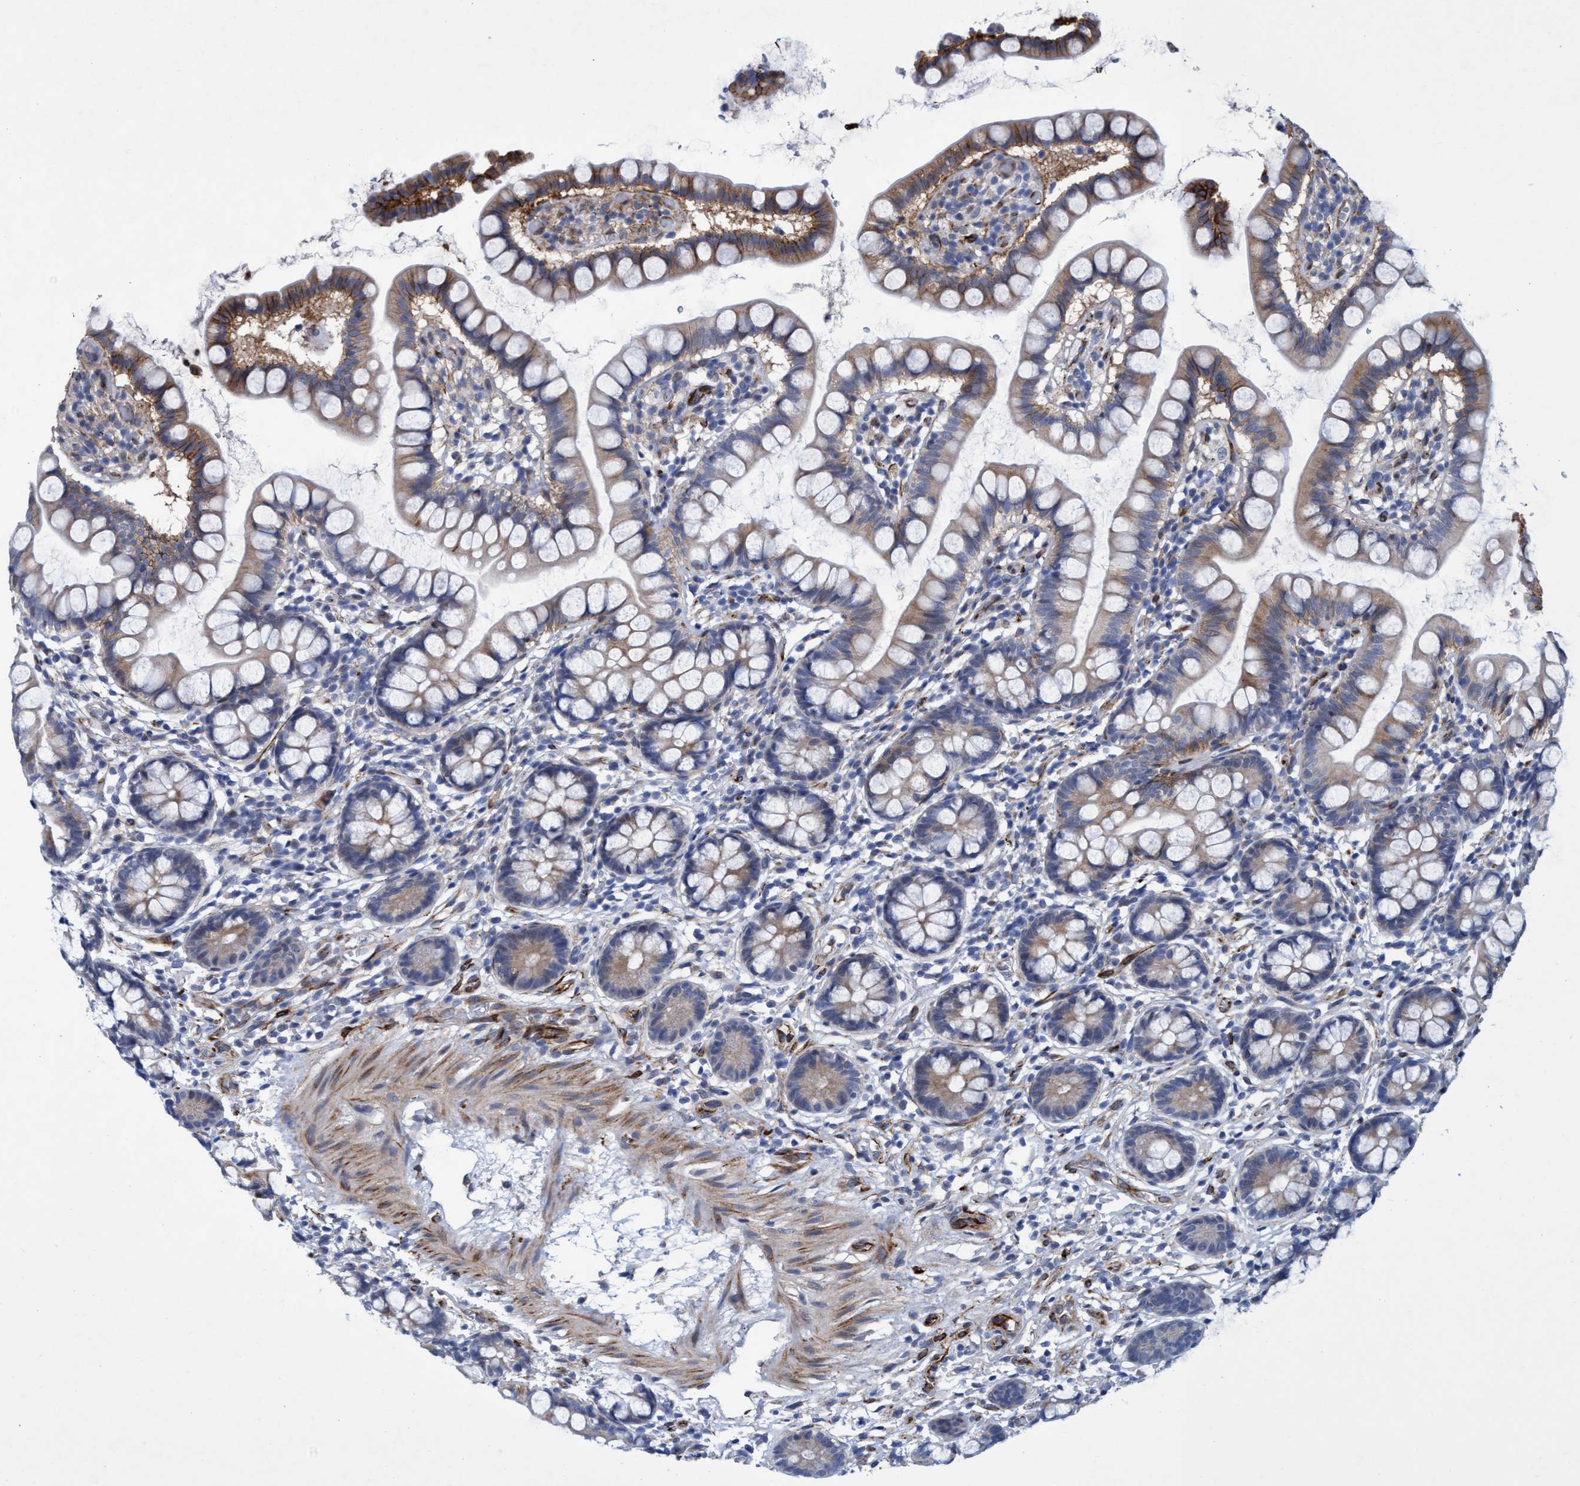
{"staining": {"intensity": "moderate", "quantity": "<25%", "location": "cytoplasmic/membranous"}, "tissue": "small intestine", "cell_type": "Glandular cells", "image_type": "normal", "snomed": [{"axis": "morphology", "description": "Normal tissue, NOS"}, {"axis": "topography", "description": "Small intestine"}], "caption": "Benign small intestine was stained to show a protein in brown. There is low levels of moderate cytoplasmic/membranous staining in about <25% of glandular cells.", "gene": "SLC43A2", "patient": {"sex": "female", "age": 84}}